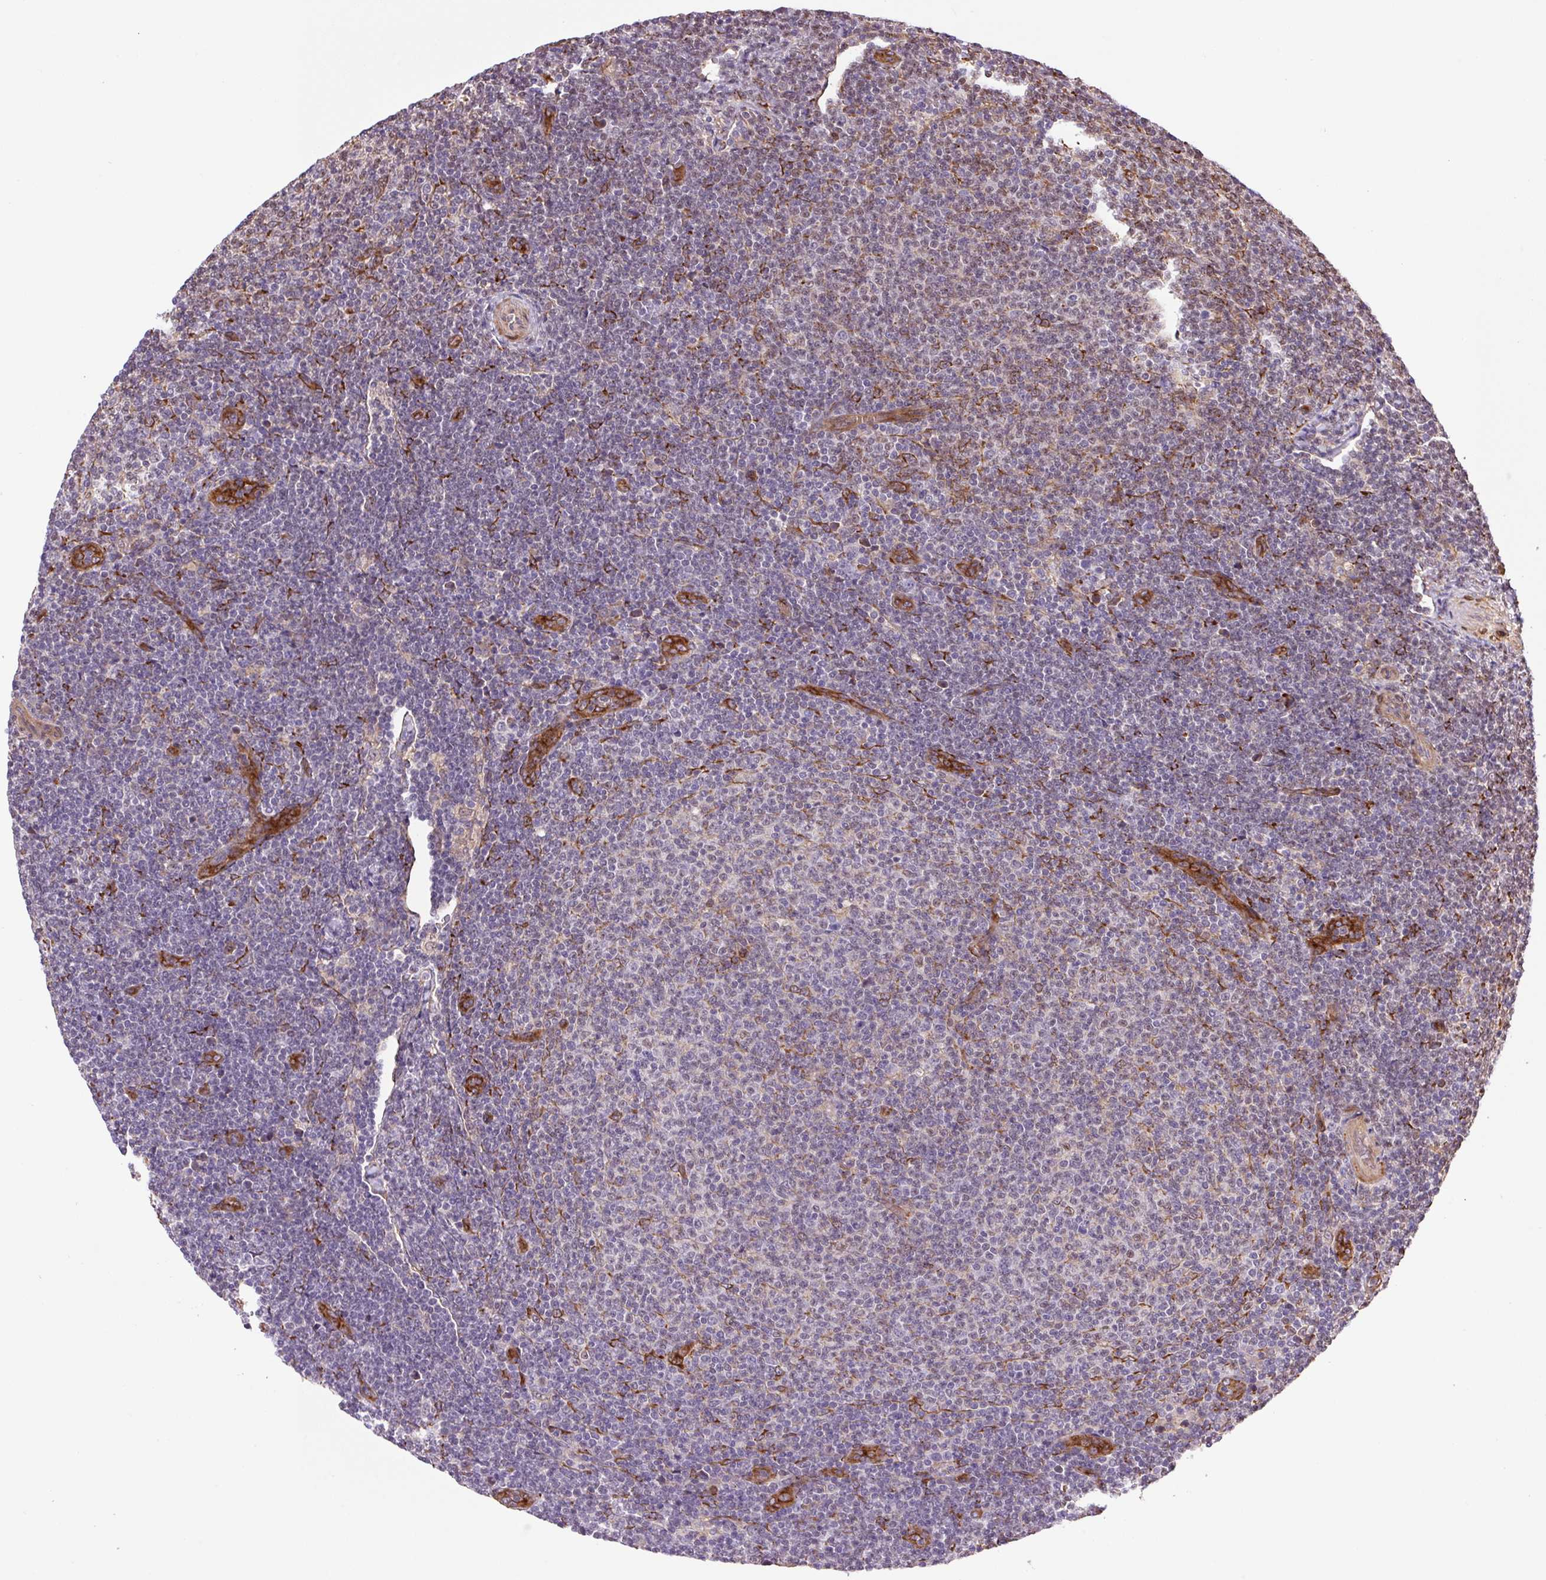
{"staining": {"intensity": "weak", "quantity": "<25%", "location": "cytoplasmic/membranous"}, "tissue": "lymphoma", "cell_type": "Tumor cells", "image_type": "cancer", "snomed": [{"axis": "morphology", "description": "Malignant lymphoma, non-Hodgkin's type, Low grade"}, {"axis": "topography", "description": "Lymph node"}], "caption": "The micrograph shows no staining of tumor cells in lymphoma. Nuclei are stained in blue.", "gene": "SEPTIN10", "patient": {"sex": "male", "age": 66}}